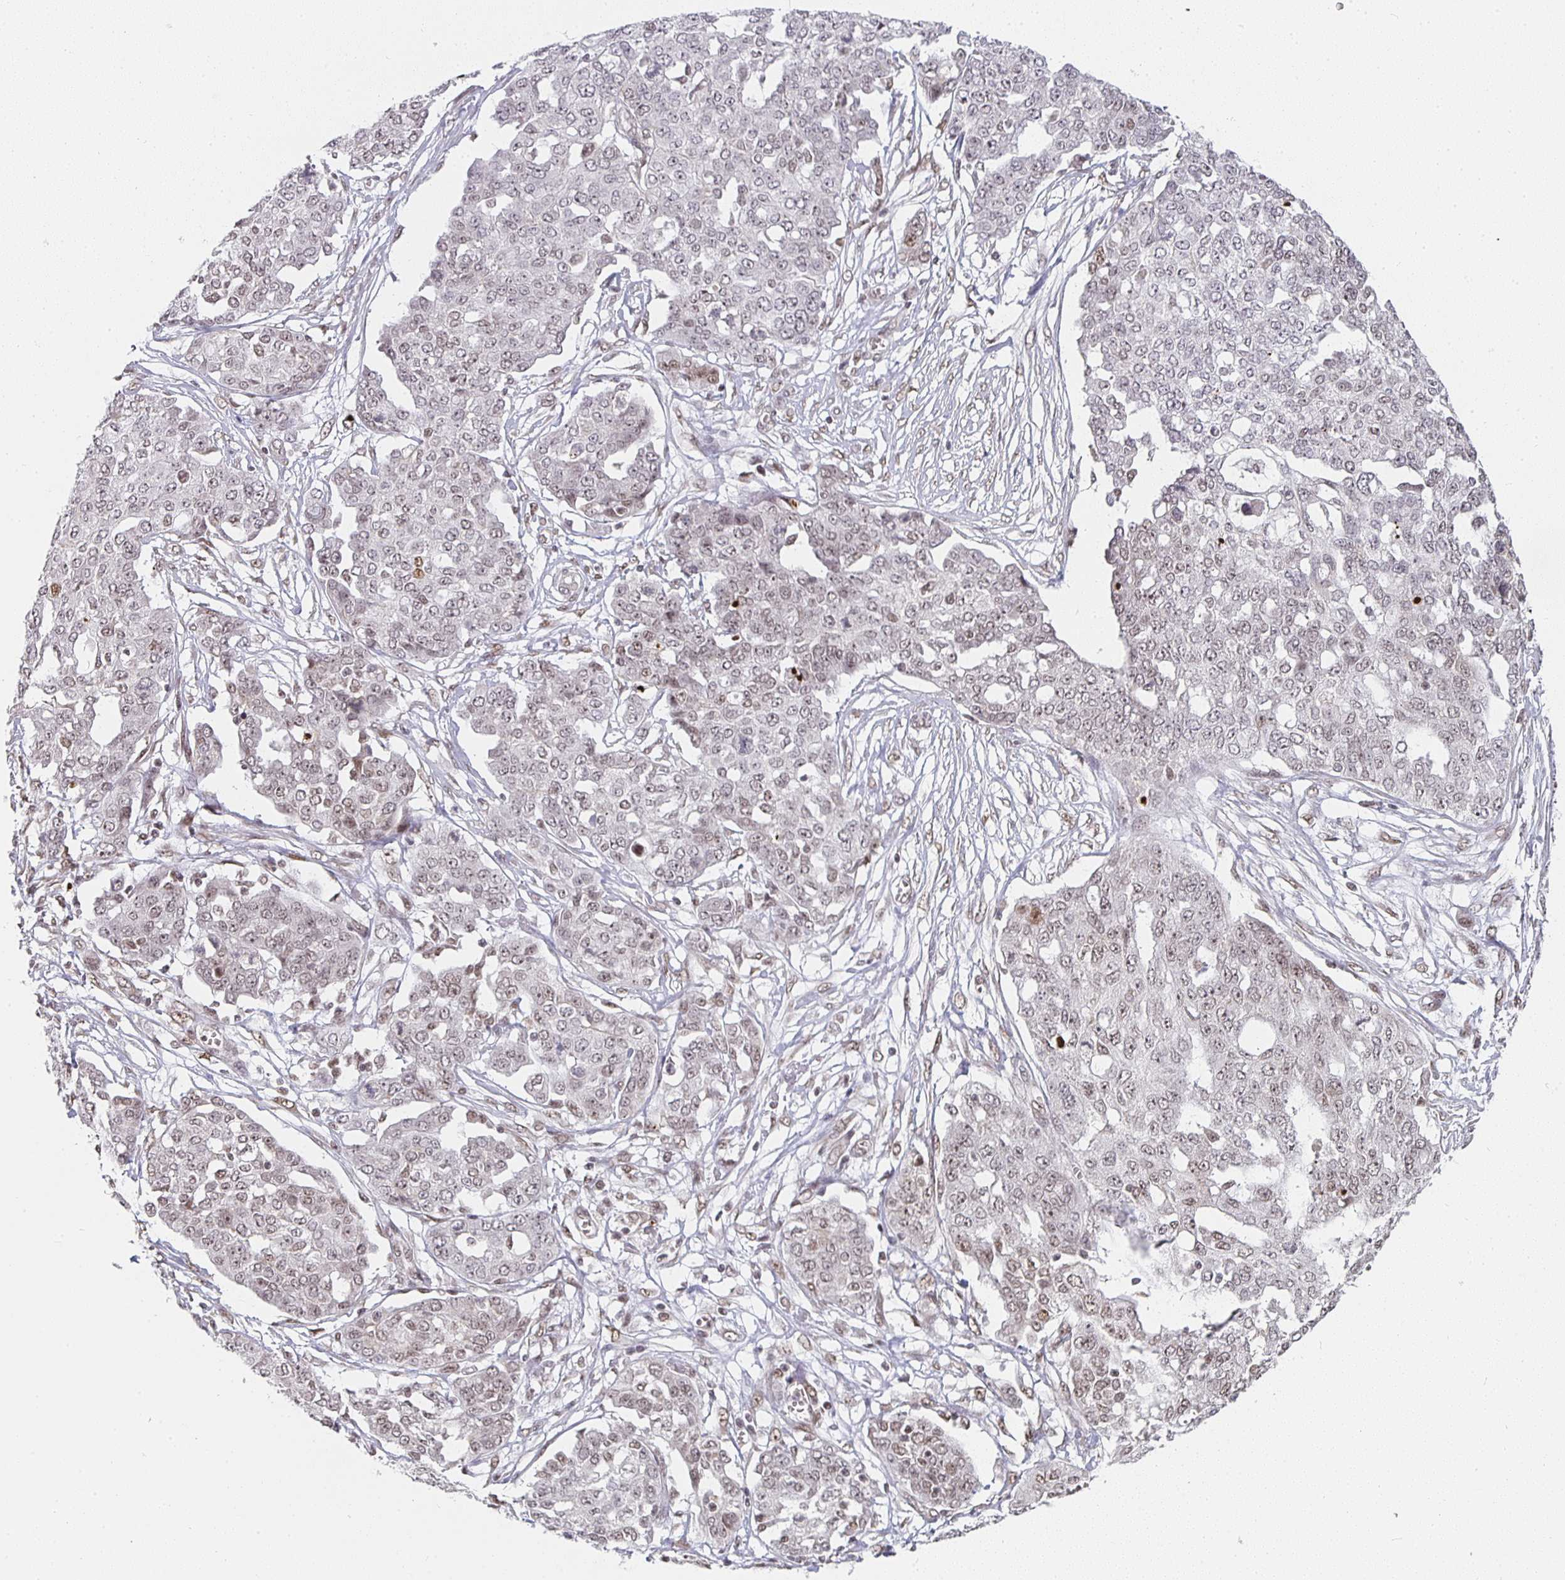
{"staining": {"intensity": "weak", "quantity": "25%-75%", "location": "nuclear"}, "tissue": "ovarian cancer", "cell_type": "Tumor cells", "image_type": "cancer", "snomed": [{"axis": "morphology", "description": "Cystadenocarcinoma, serous, NOS"}, {"axis": "topography", "description": "Soft tissue"}, {"axis": "topography", "description": "Ovary"}], "caption": "Ovarian cancer (serous cystadenocarcinoma) stained with IHC demonstrates weak nuclear positivity in approximately 25%-75% of tumor cells.", "gene": "SMARCA2", "patient": {"sex": "female", "age": 57}}